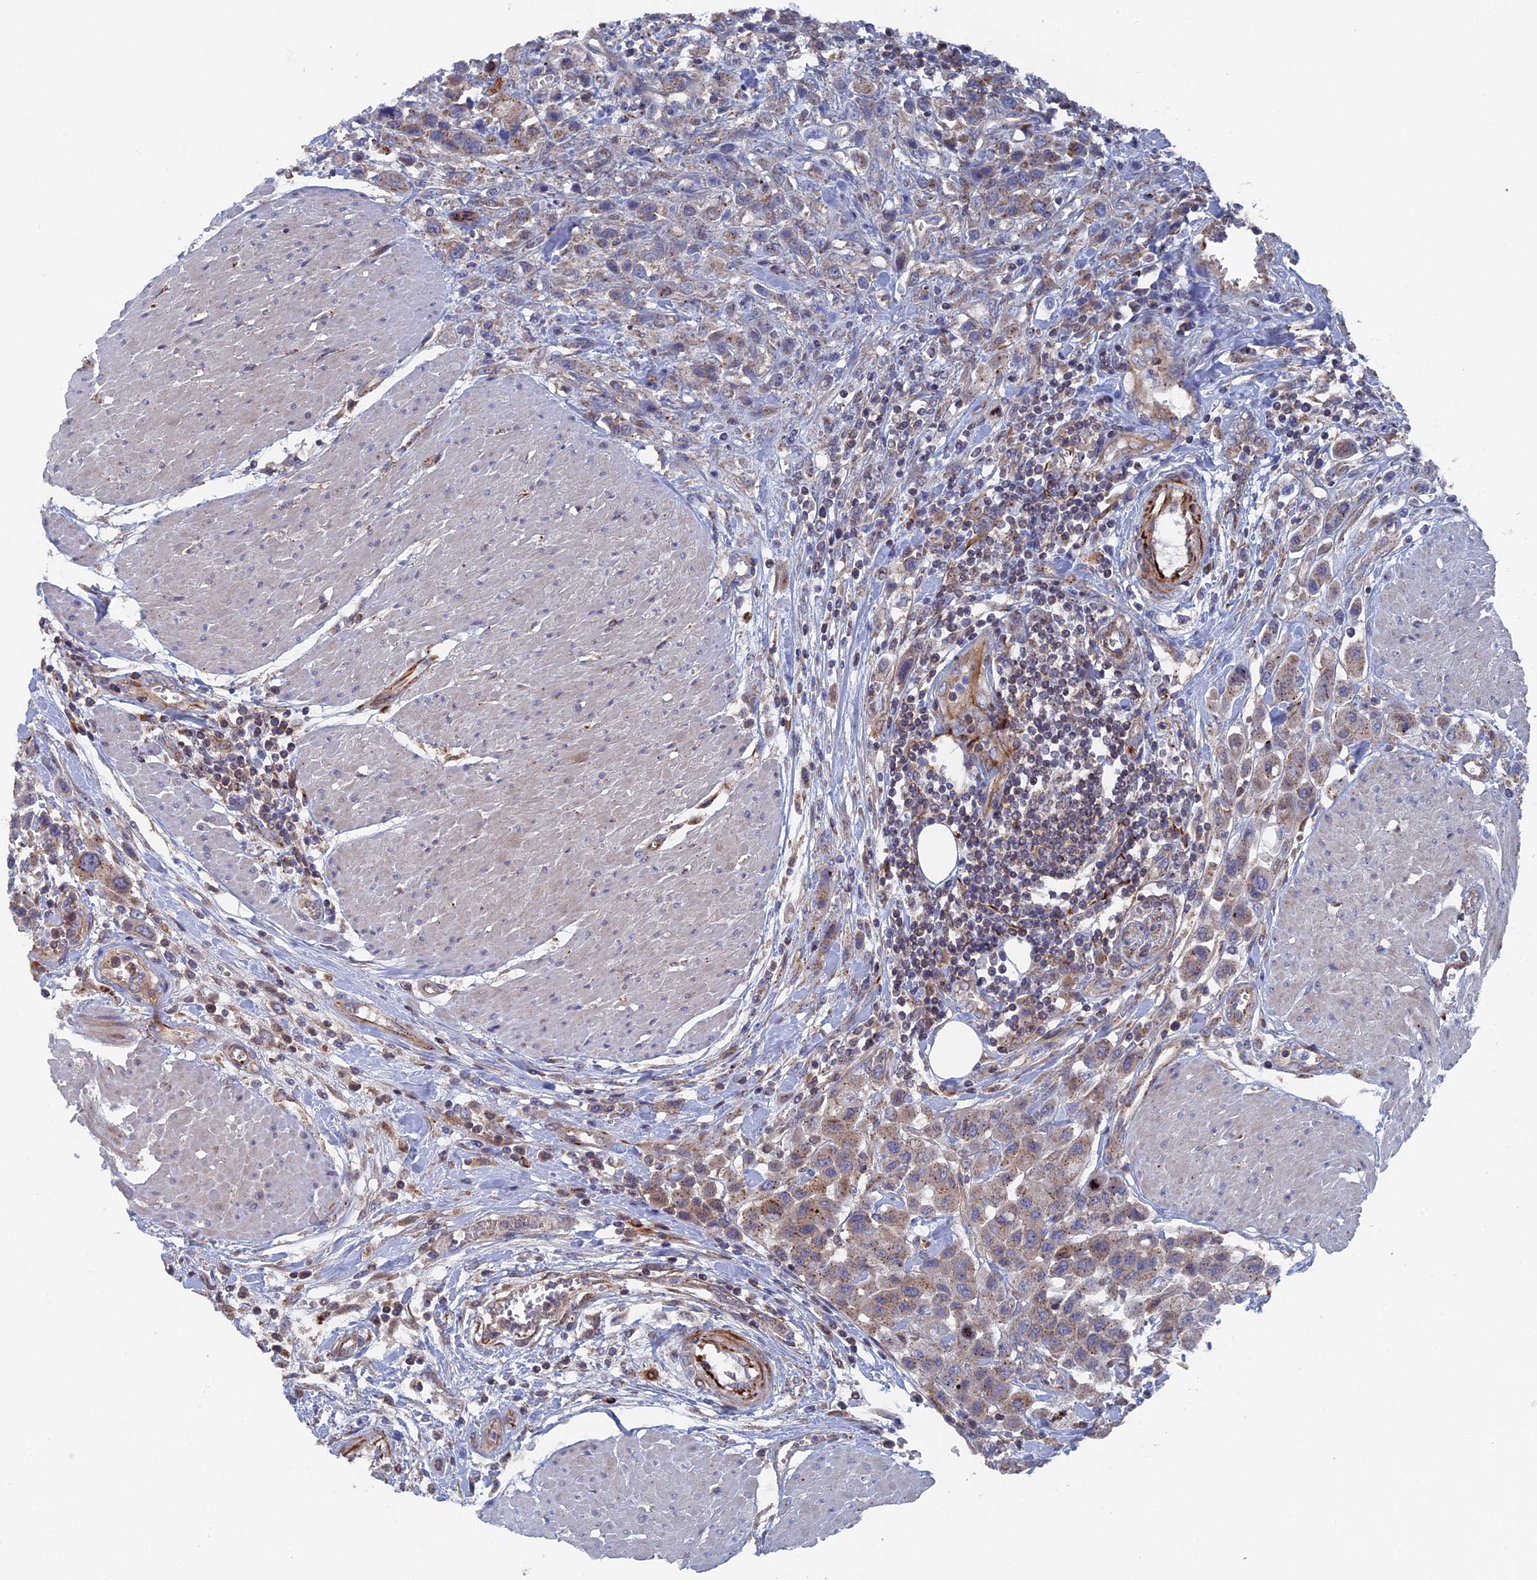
{"staining": {"intensity": "weak", "quantity": "25%-75%", "location": "cytoplasmic/membranous"}, "tissue": "urothelial cancer", "cell_type": "Tumor cells", "image_type": "cancer", "snomed": [{"axis": "morphology", "description": "Urothelial carcinoma, High grade"}, {"axis": "topography", "description": "Urinary bladder"}], "caption": "DAB immunohistochemical staining of urothelial cancer shows weak cytoplasmic/membranous protein expression in approximately 25%-75% of tumor cells. The staining is performed using DAB brown chromogen to label protein expression. The nuclei are counter-stained blue using hematoxylin.", "gene": "SMG9", "patient": {"sex": "male", "age": 50}}